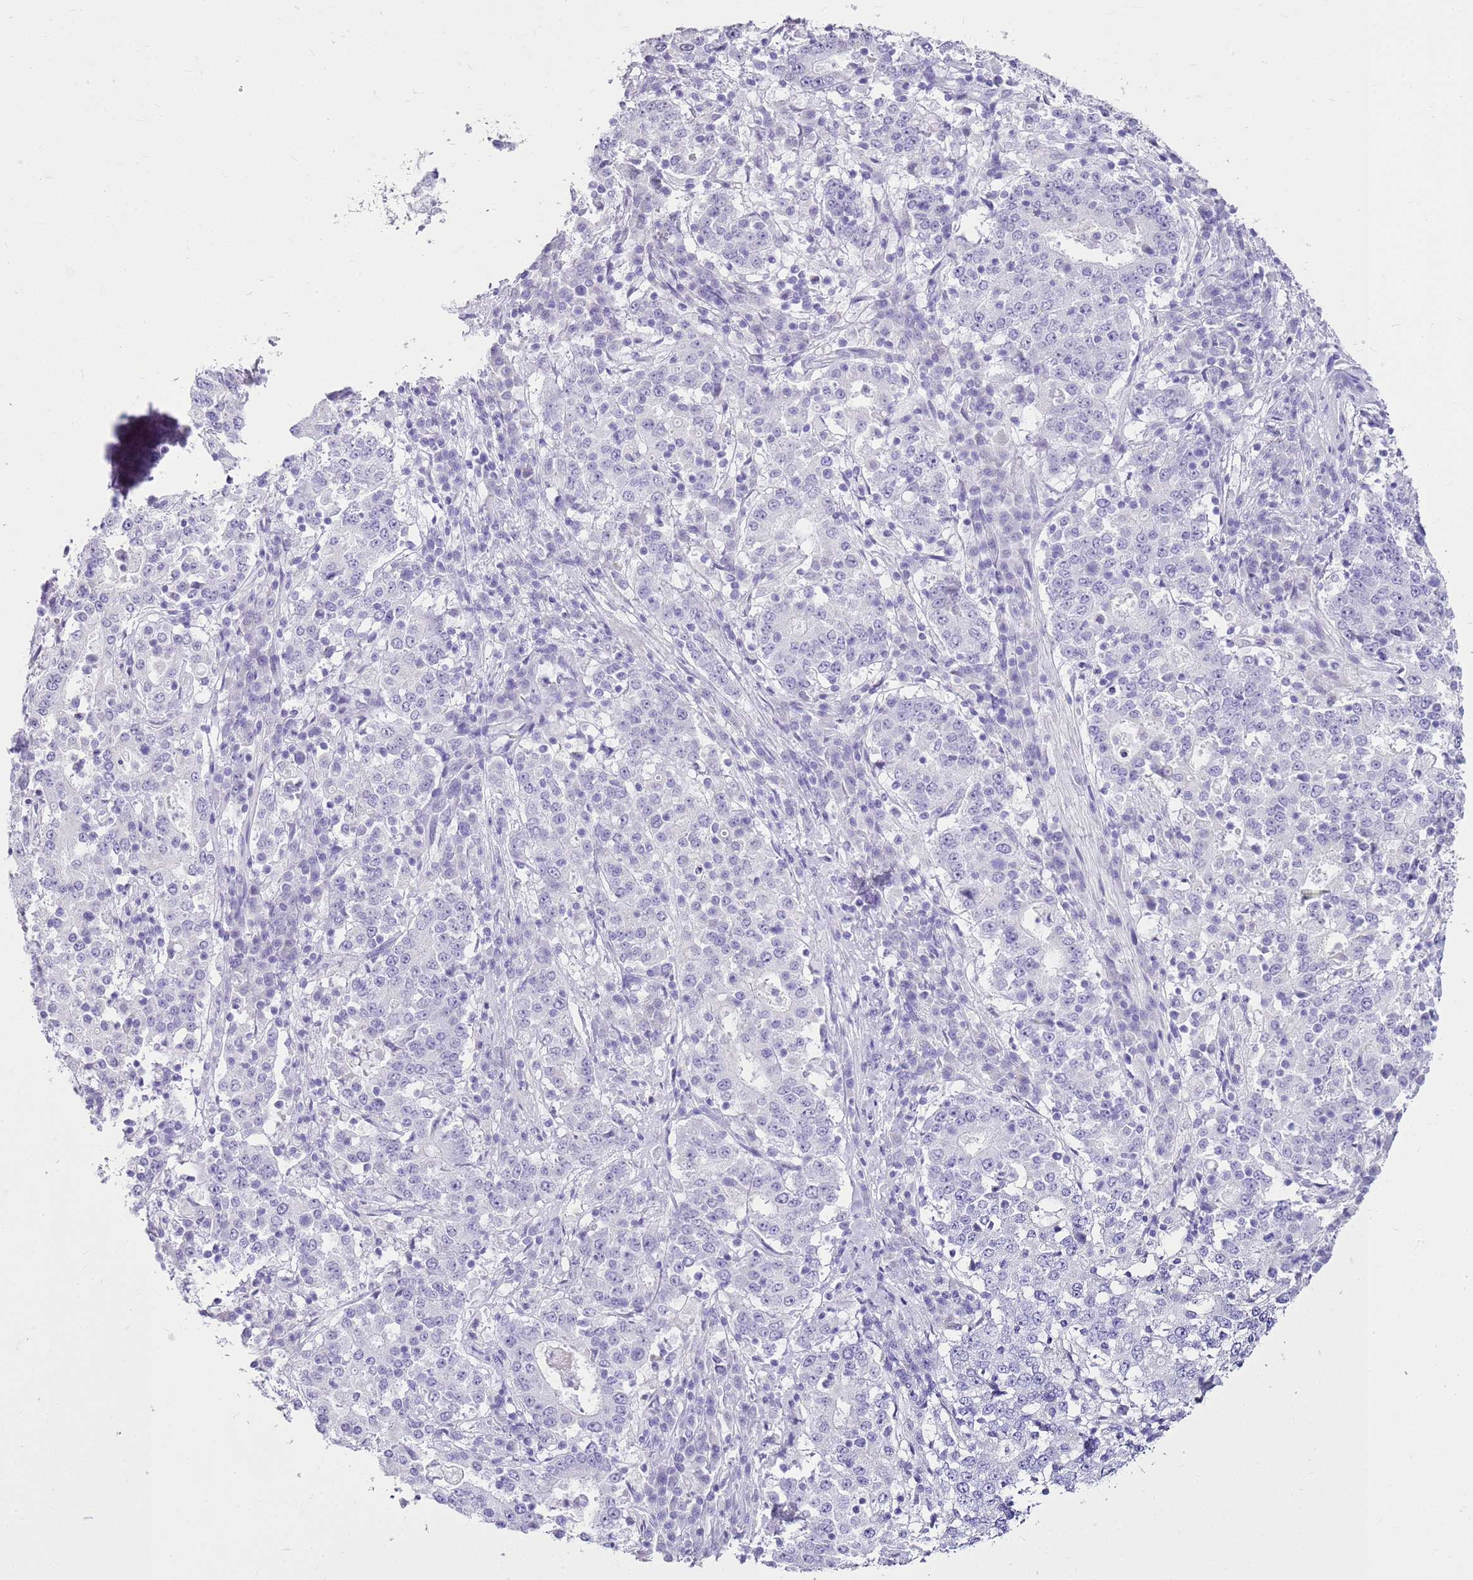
{"staining": {"intensity": "negative", "quantity": "none", "location": "none"}, "tissue": "stomach cancer", "cell_type": "Tumor cells", "image_type": "cancer", "snomed": [{"axis": "morphology", "description": "Adenocarcinoma, NOS"}, {"axis": "topography", "description": "Stomach"}], "caption": "Immunohistochemical staining of human stomach cancer demonstrates no significant expression in tumor cells.", "gene": "CA8", "patient": {"sex": "male", "age": 59}}